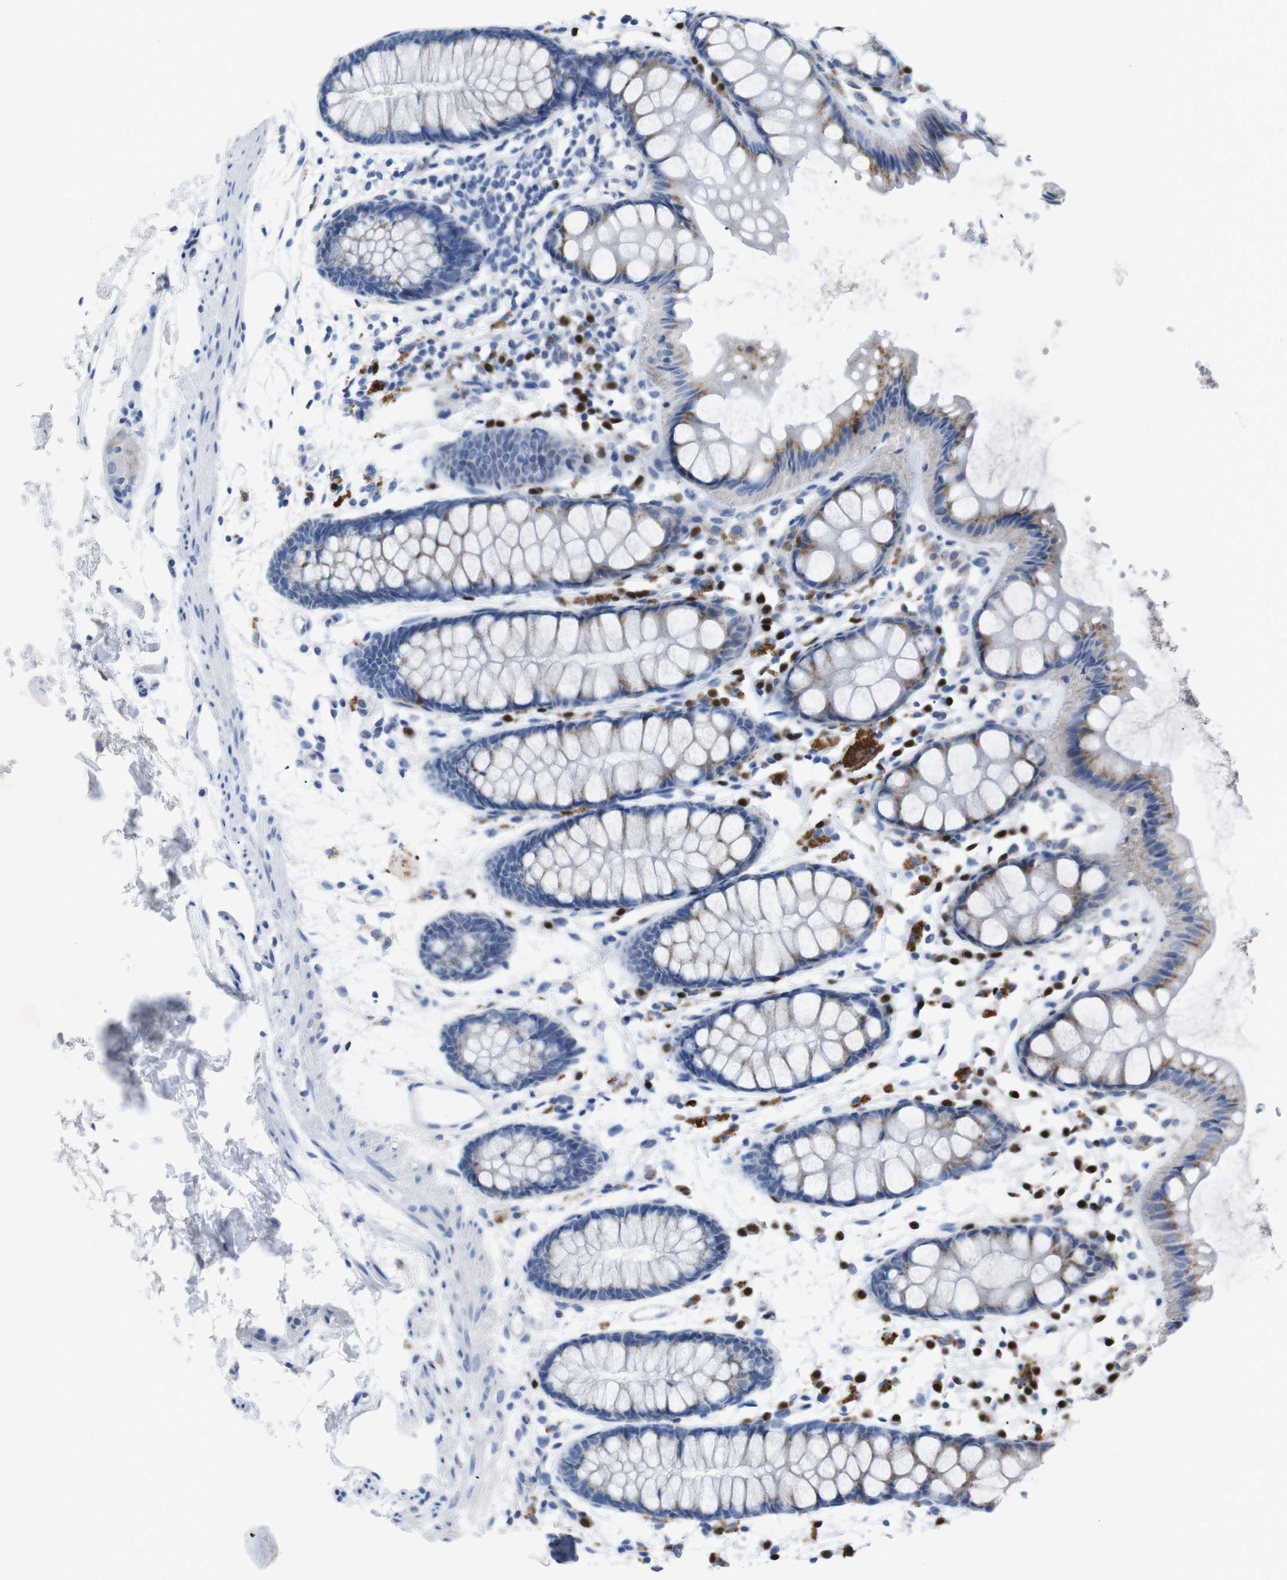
{"staining": {"intensity": "moderate", "quantity": "25%-75%", "location": "cytoplasmic/membranous"}, "tissue": "rectum", "cell_type": "Glandular cells", "image_type": "normal", "snomed": [{"axis": "morphology", "description": "Normal tissue, NOS"}, {"axis": "topography", "description": "Rectum"}], "caption": "IHC micrograph of normal rectum: human rectum stained using IHC reveals medium levels of moderate protein expression localized specifically in the cytoplasmic/membranous of glandular cells, appearing as a cytoplasmic/membranous brown color.", "gene": "IRF4", "patient": {"sex": "female", "age": 66}}